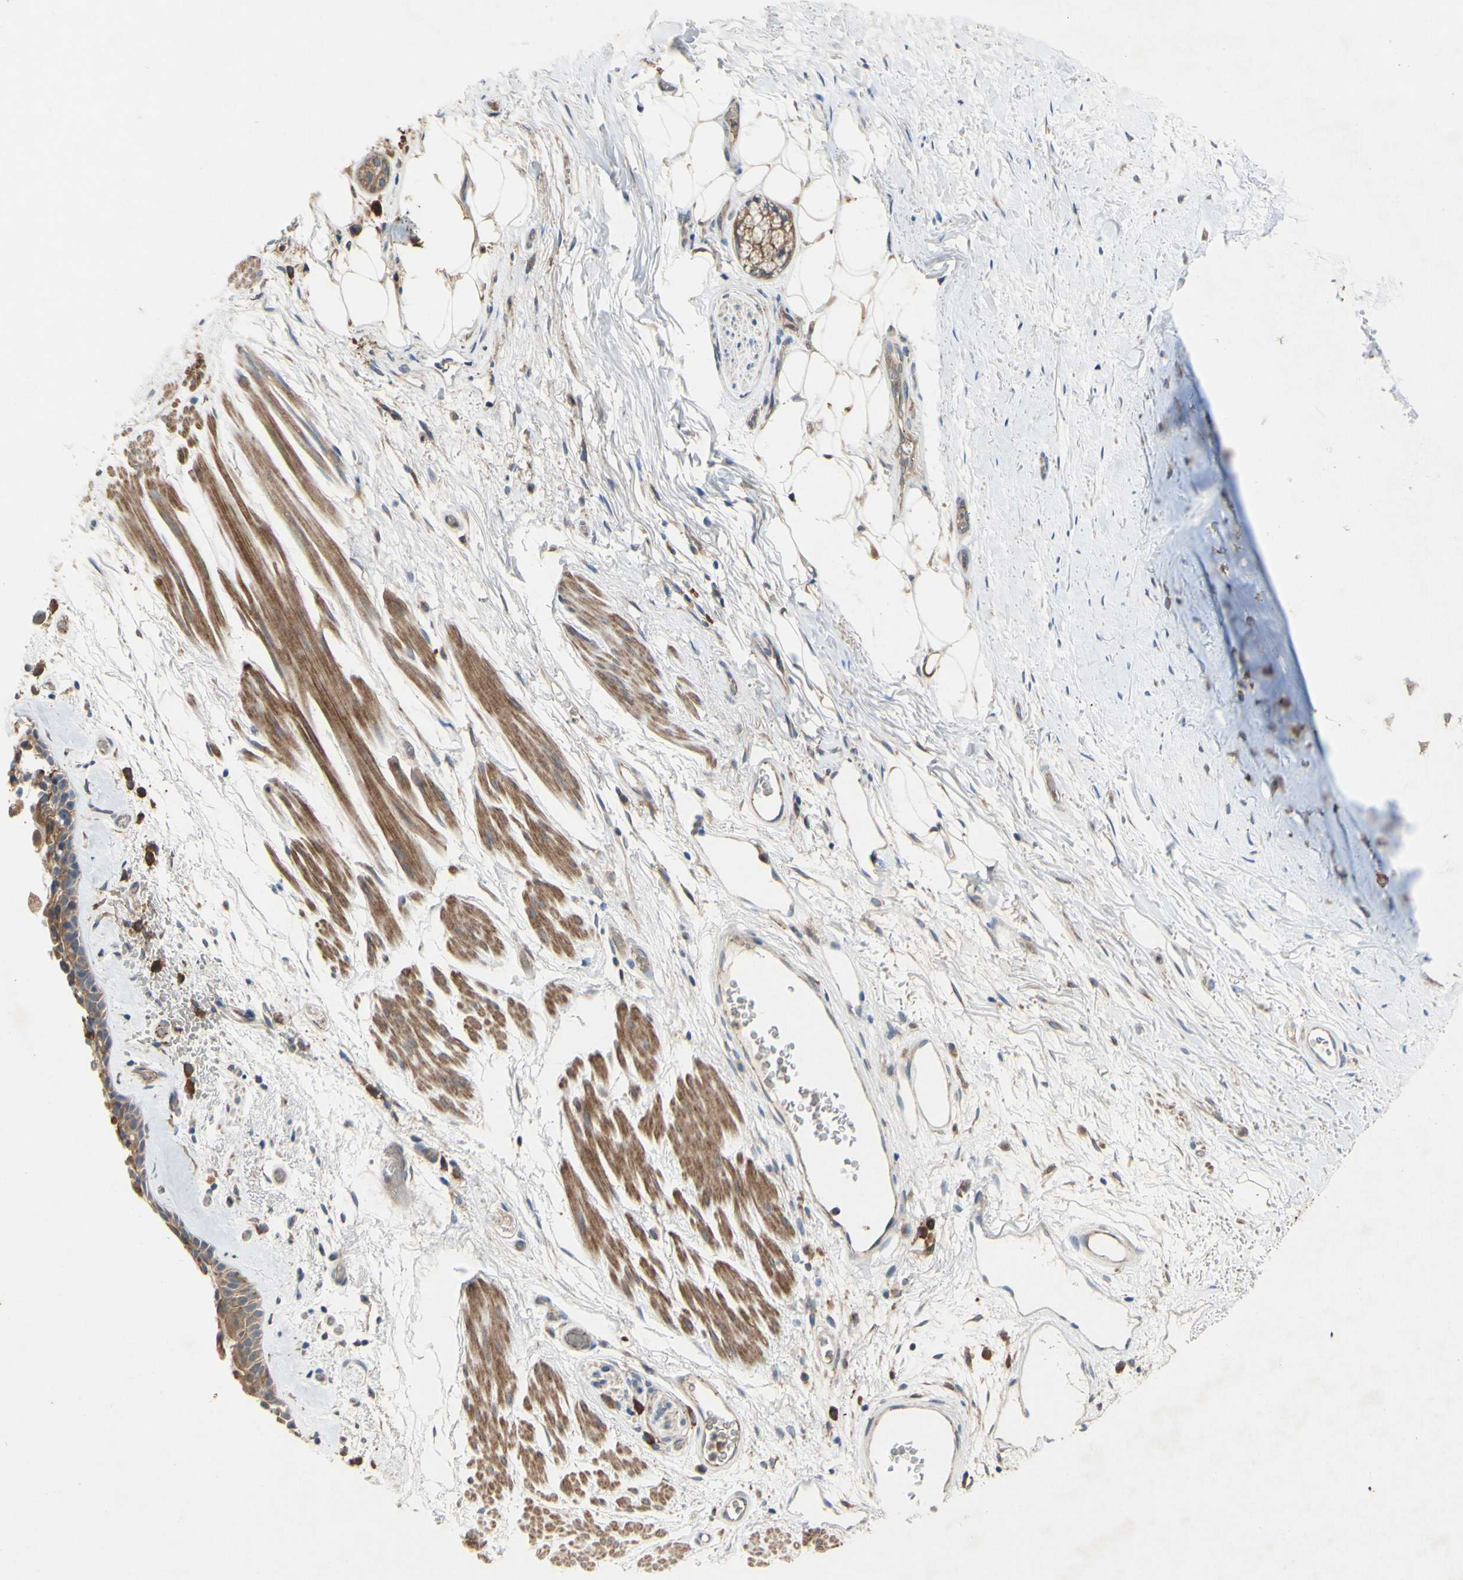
{"staining": {"intensity": "moderate", "quantity": ">75%", "location": "cytoplasmic/membranous"}, "tissue": "bronchus", "cell_type": "Respiratory epithelial cells", "image_type": "normal", "snomed": [{"axis": "morphology", "description": "Normal tissue, NOS"}, {"axis": "morphology", "description": "Adenocarcinoma, NOS"}, {"axis": "topography", "description": "Bronchus"}, {"axis": "topography", "description": "Lung"}], "caption": "This photomicrograph displays immunohistochemistry staining of benign bronchus, with medium moderate cytoplasmic/membranous expression in approximately >75% of respiratory epithelial cells.", "gene": "PDGFB", "patient": {"sex": "female", "age": 54}}